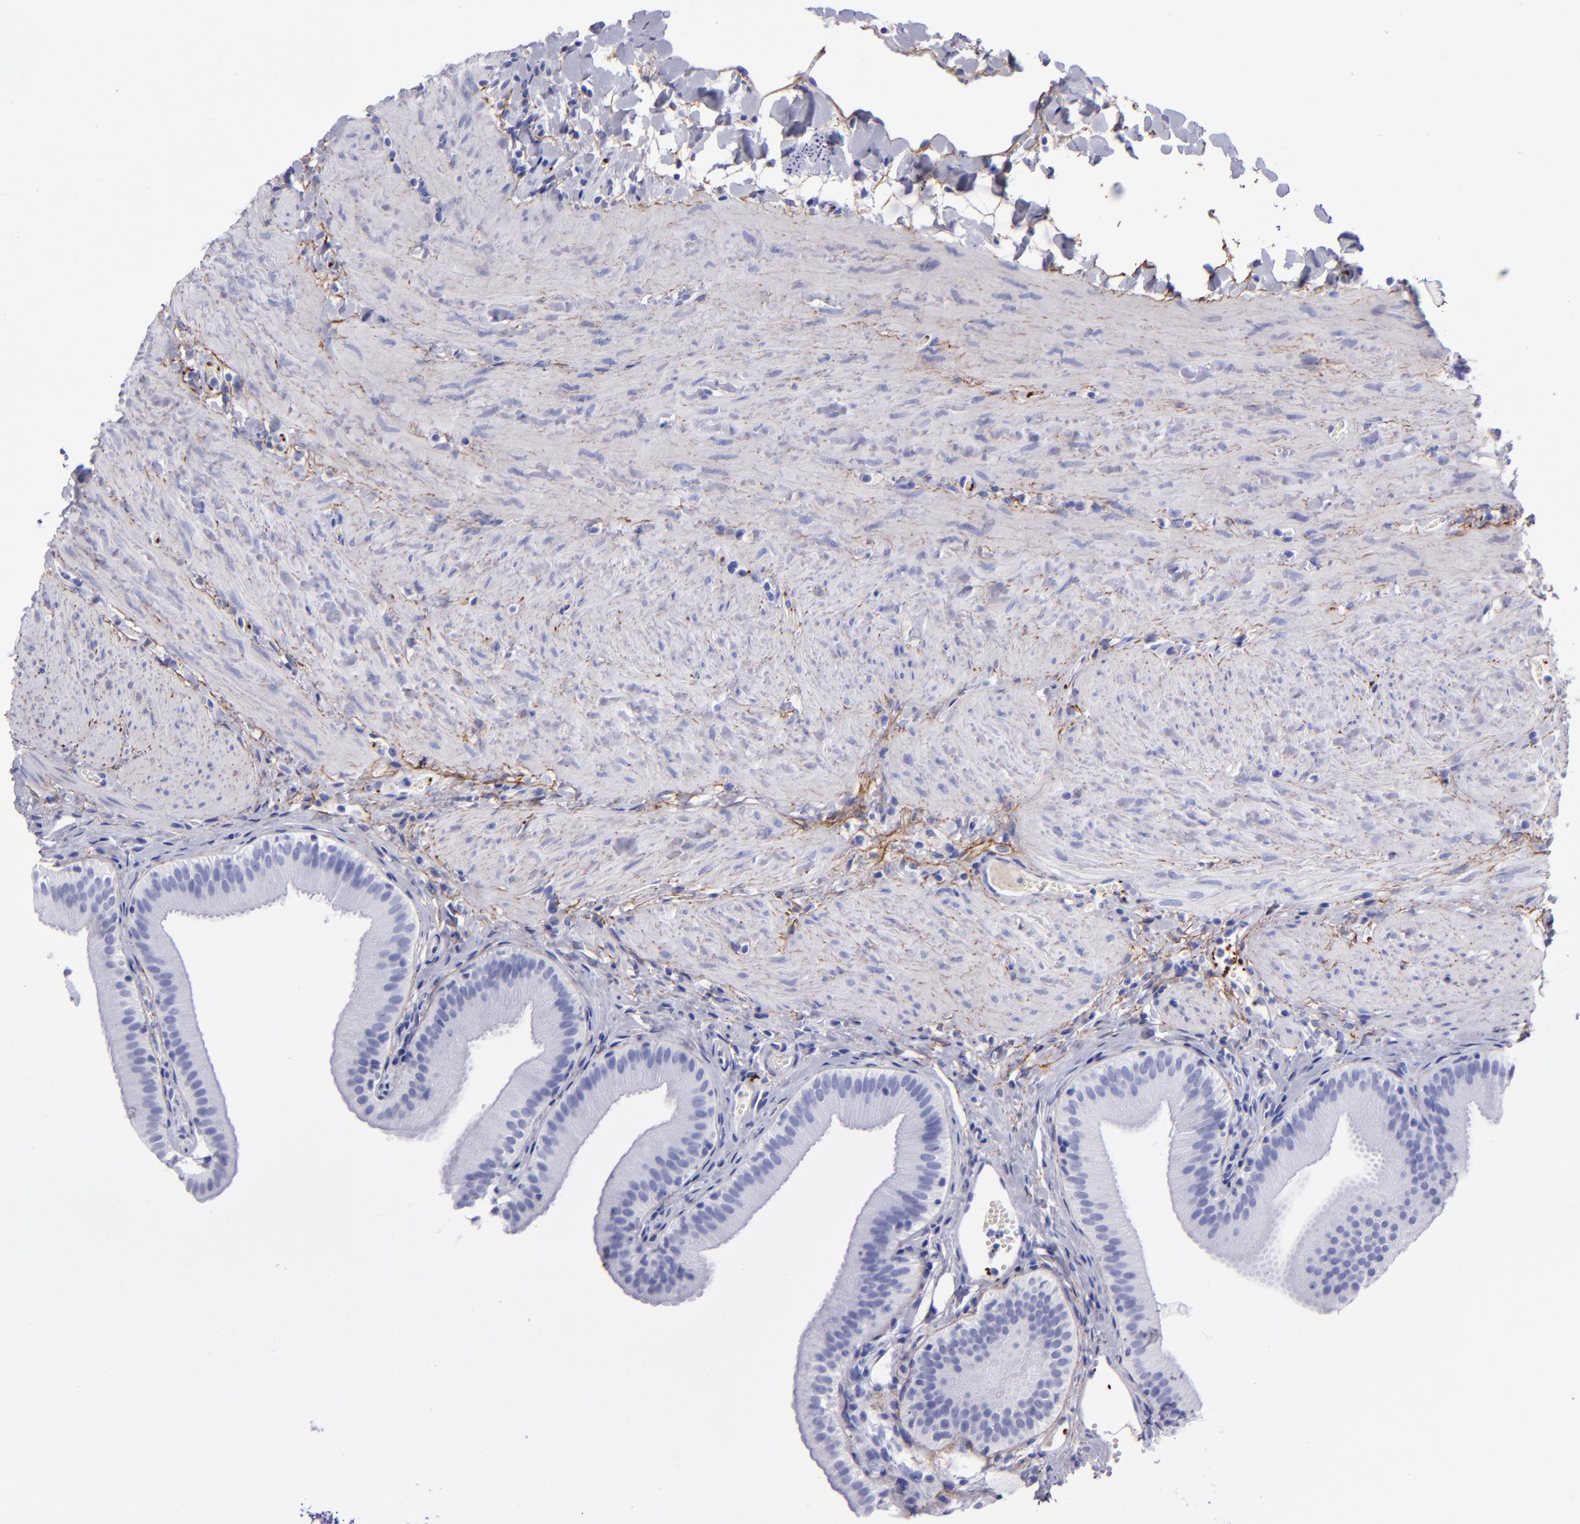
{"staining": {"intensity": "negative", "quantity": "none", "location": "none"}, "tissue": "gallbladder", "cell_type": "Glandular cells", "image_type": "normal", "snomed": [{"axis": "morphology", "description": "Normal tissue, NOS"}, {"axis": "topography", "description": "Gallbladder"}], "caption": "Glandular cells show no significant protein expression in unremarkable gallbladder. (IHC, brightfield microscopy, high magnification).", "gene": "EFCAB13", "patient": {"sex": "female", "age": 24}}